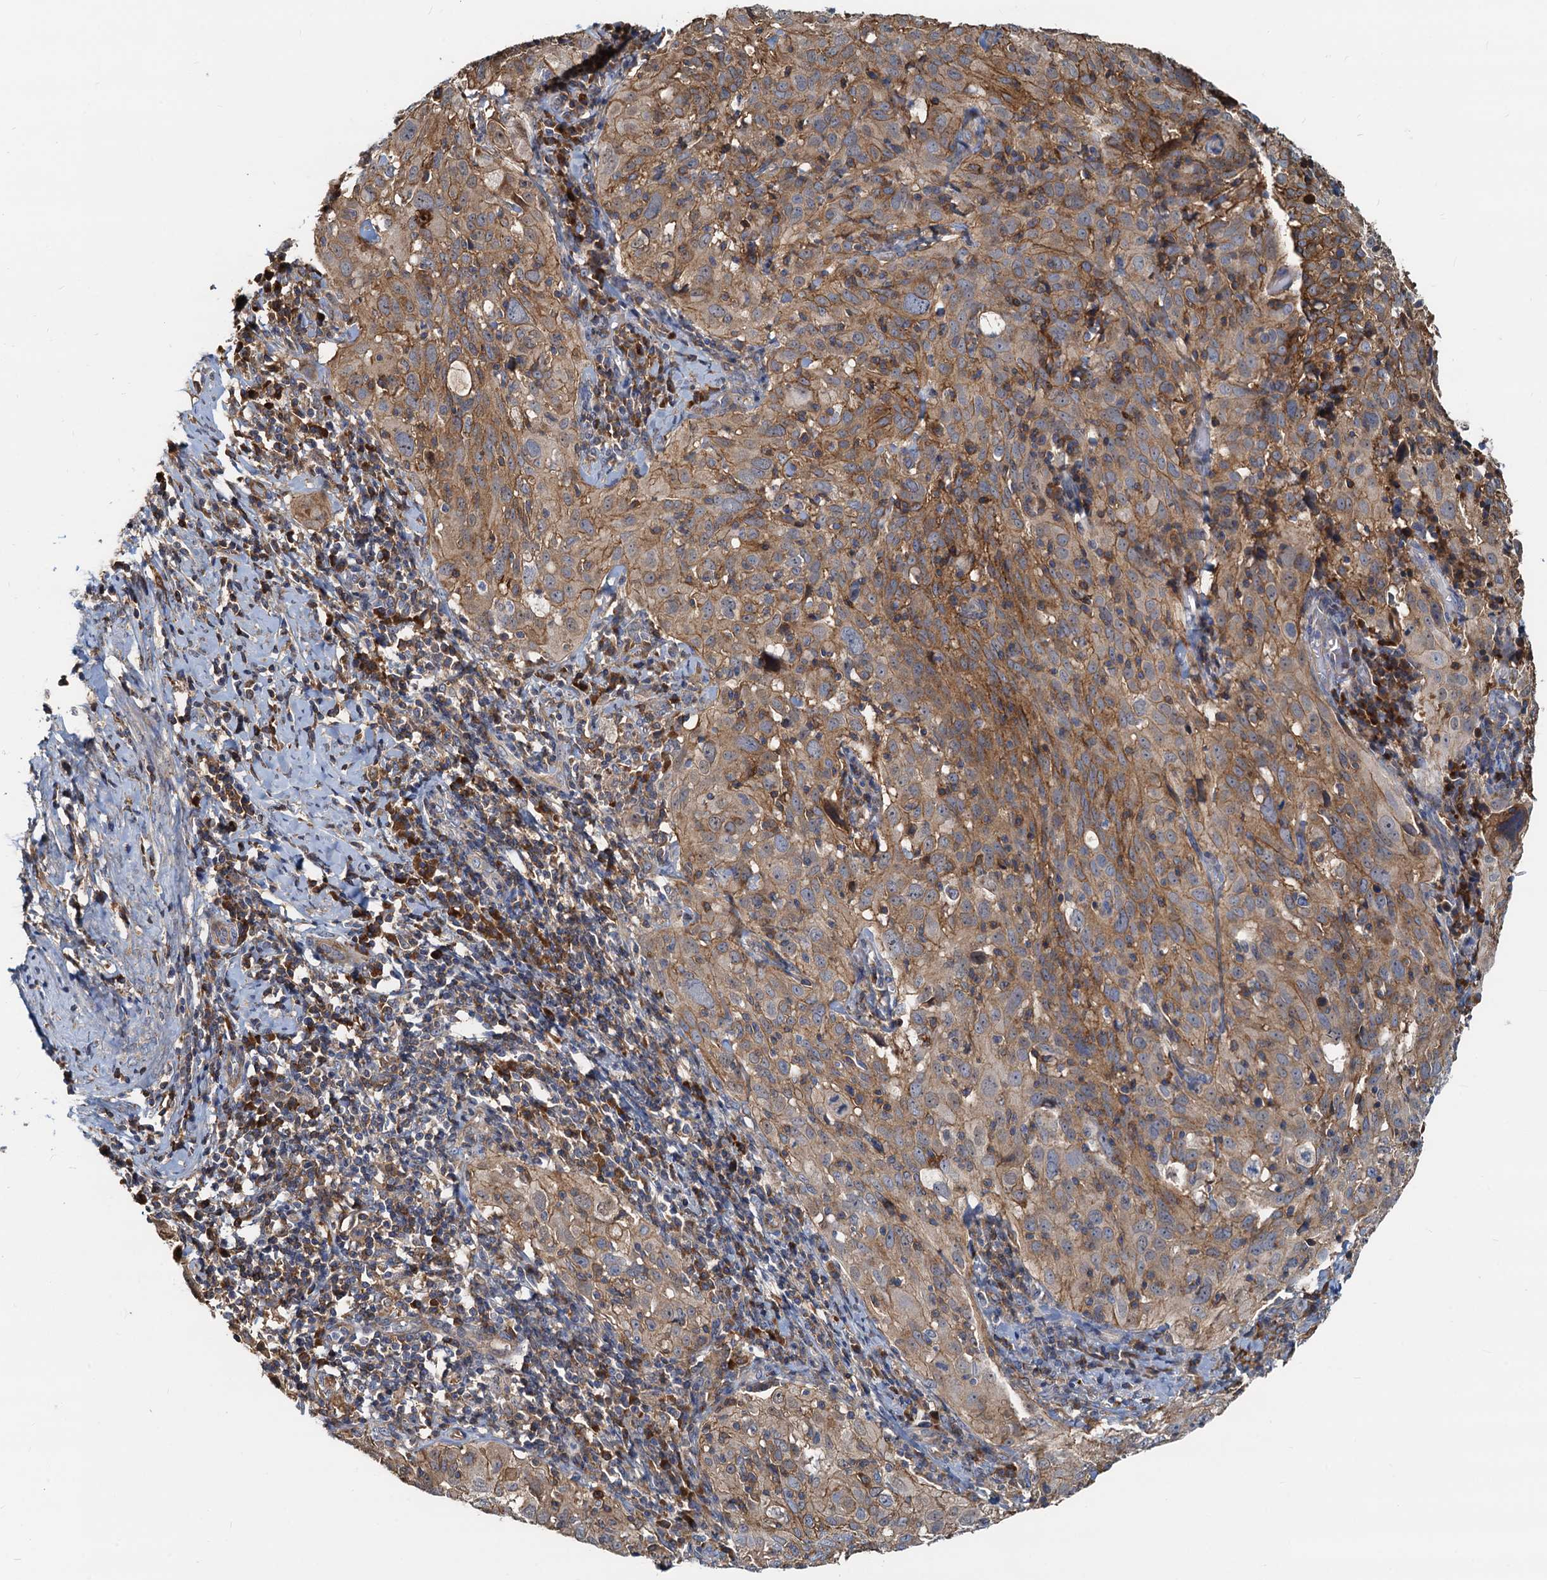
{"staining": {"intensity": "moderate", "quantity": ">75%", "location": "cytoplasmic/membranous"}, "tissue": "cervical cancer", "cell_type": "Tumor cells", "image_type": "cancer", "snomed": [{"axis": "morphology", "description": "Squamous cell carcinoma, NOS"}, {"axis": "topography", "description": "Cervix"}], "caption": "Immunohistochemical staining of cervical squamous cell carcinoma reveals medium levels of moderate cytoplasmic/membranous protein positivity in approximately >75% of tumor cells.", "gene": "LNX2", "patient": {"sex": "female", "age": 31}}